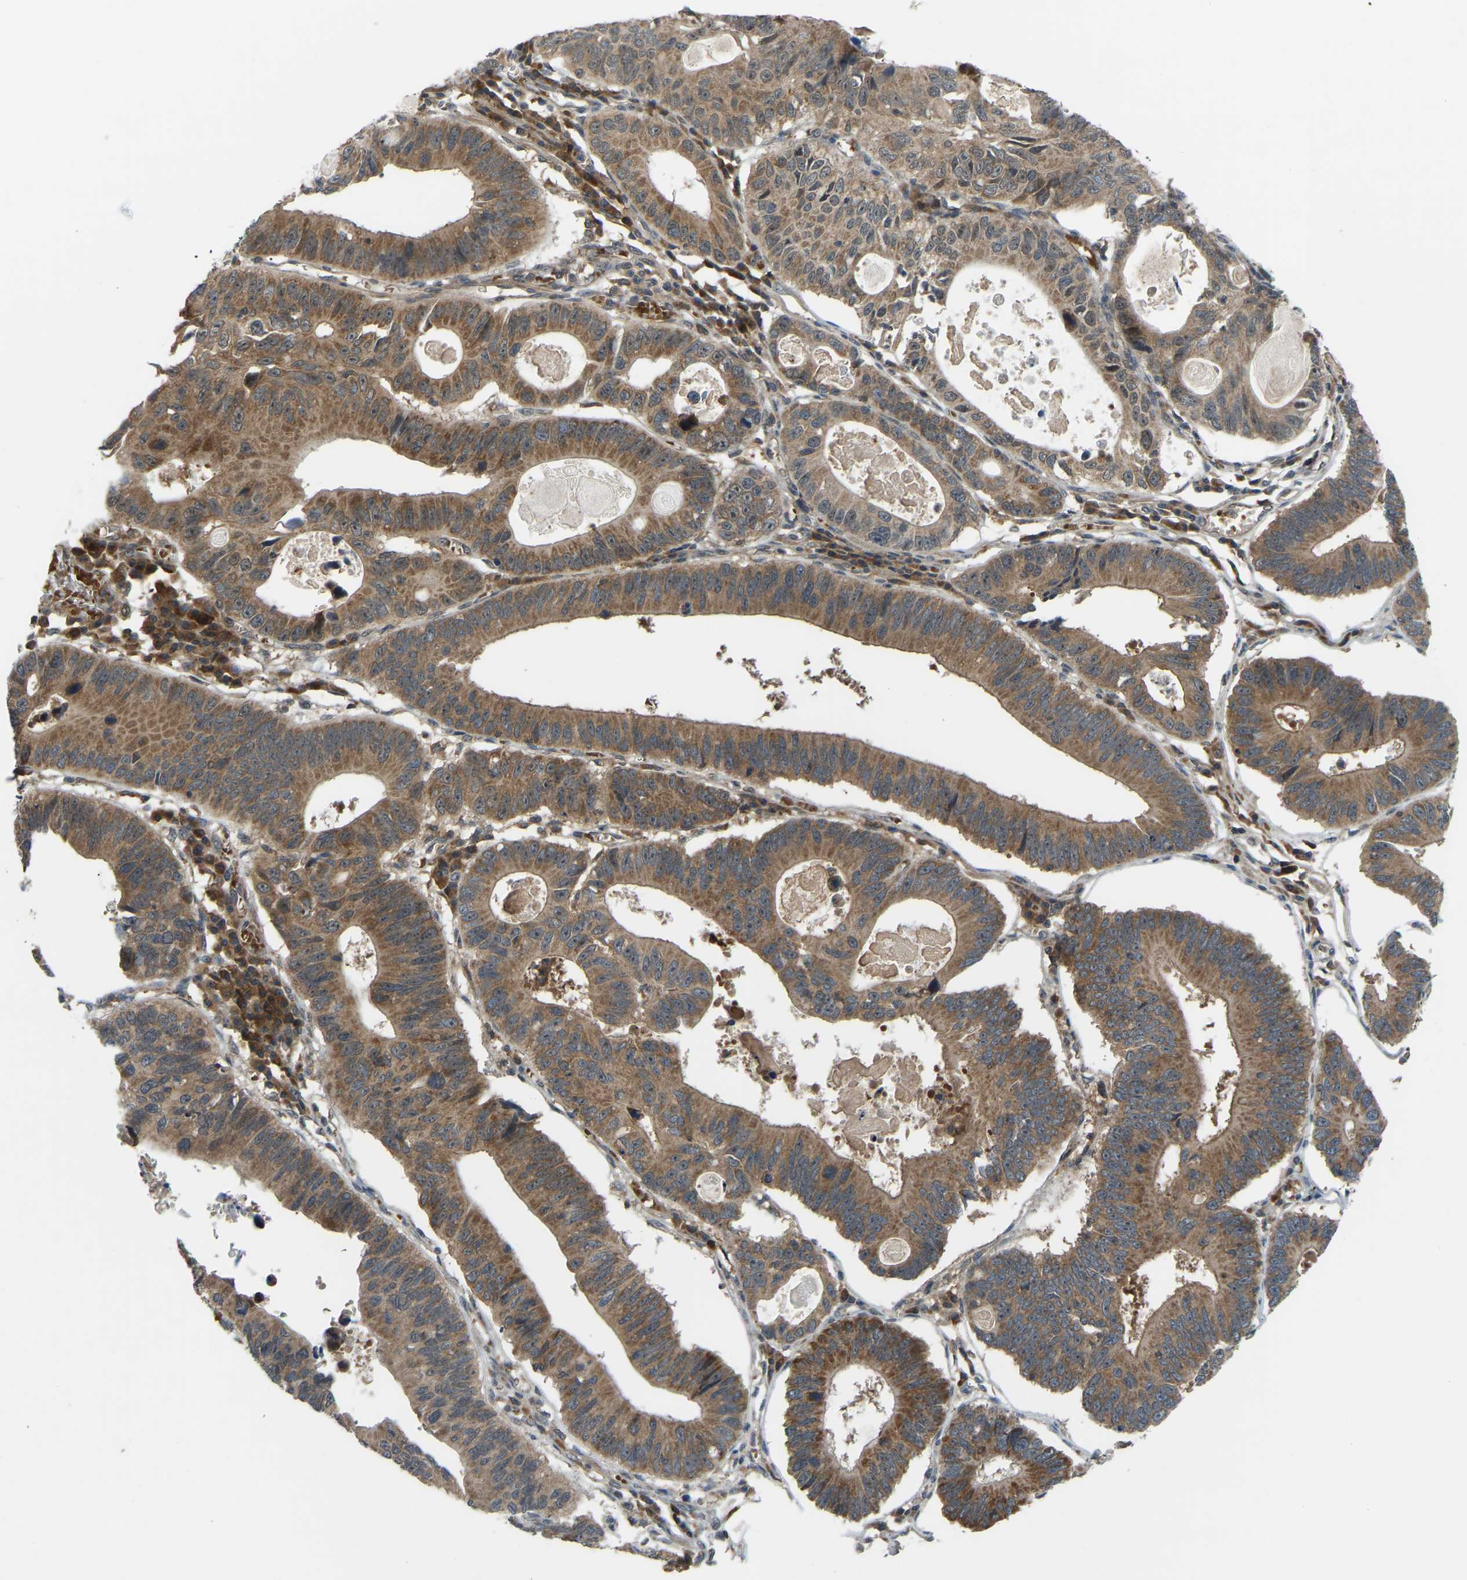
{"staining": {"intensity": "moderate", "quantity": ">75%", "location": "cytoplasmic/membranous"}, "tissue": "stomach cancer", "cell_type": "Tumor cells", "image_type": "cancer", "snomed": [{"axis": "morphology", "description": "Adenocarcinoma, NOS"}, {"axis": "topography", "description": "Stomach"}], "caption": "A micrograph of human stomach cancer stained for a protein exhibits moderate cytoplasmic/membranous brown staining in tumor cells.", "gene": "ZNF71", "patient": {"sex": "male", "age": 59}}